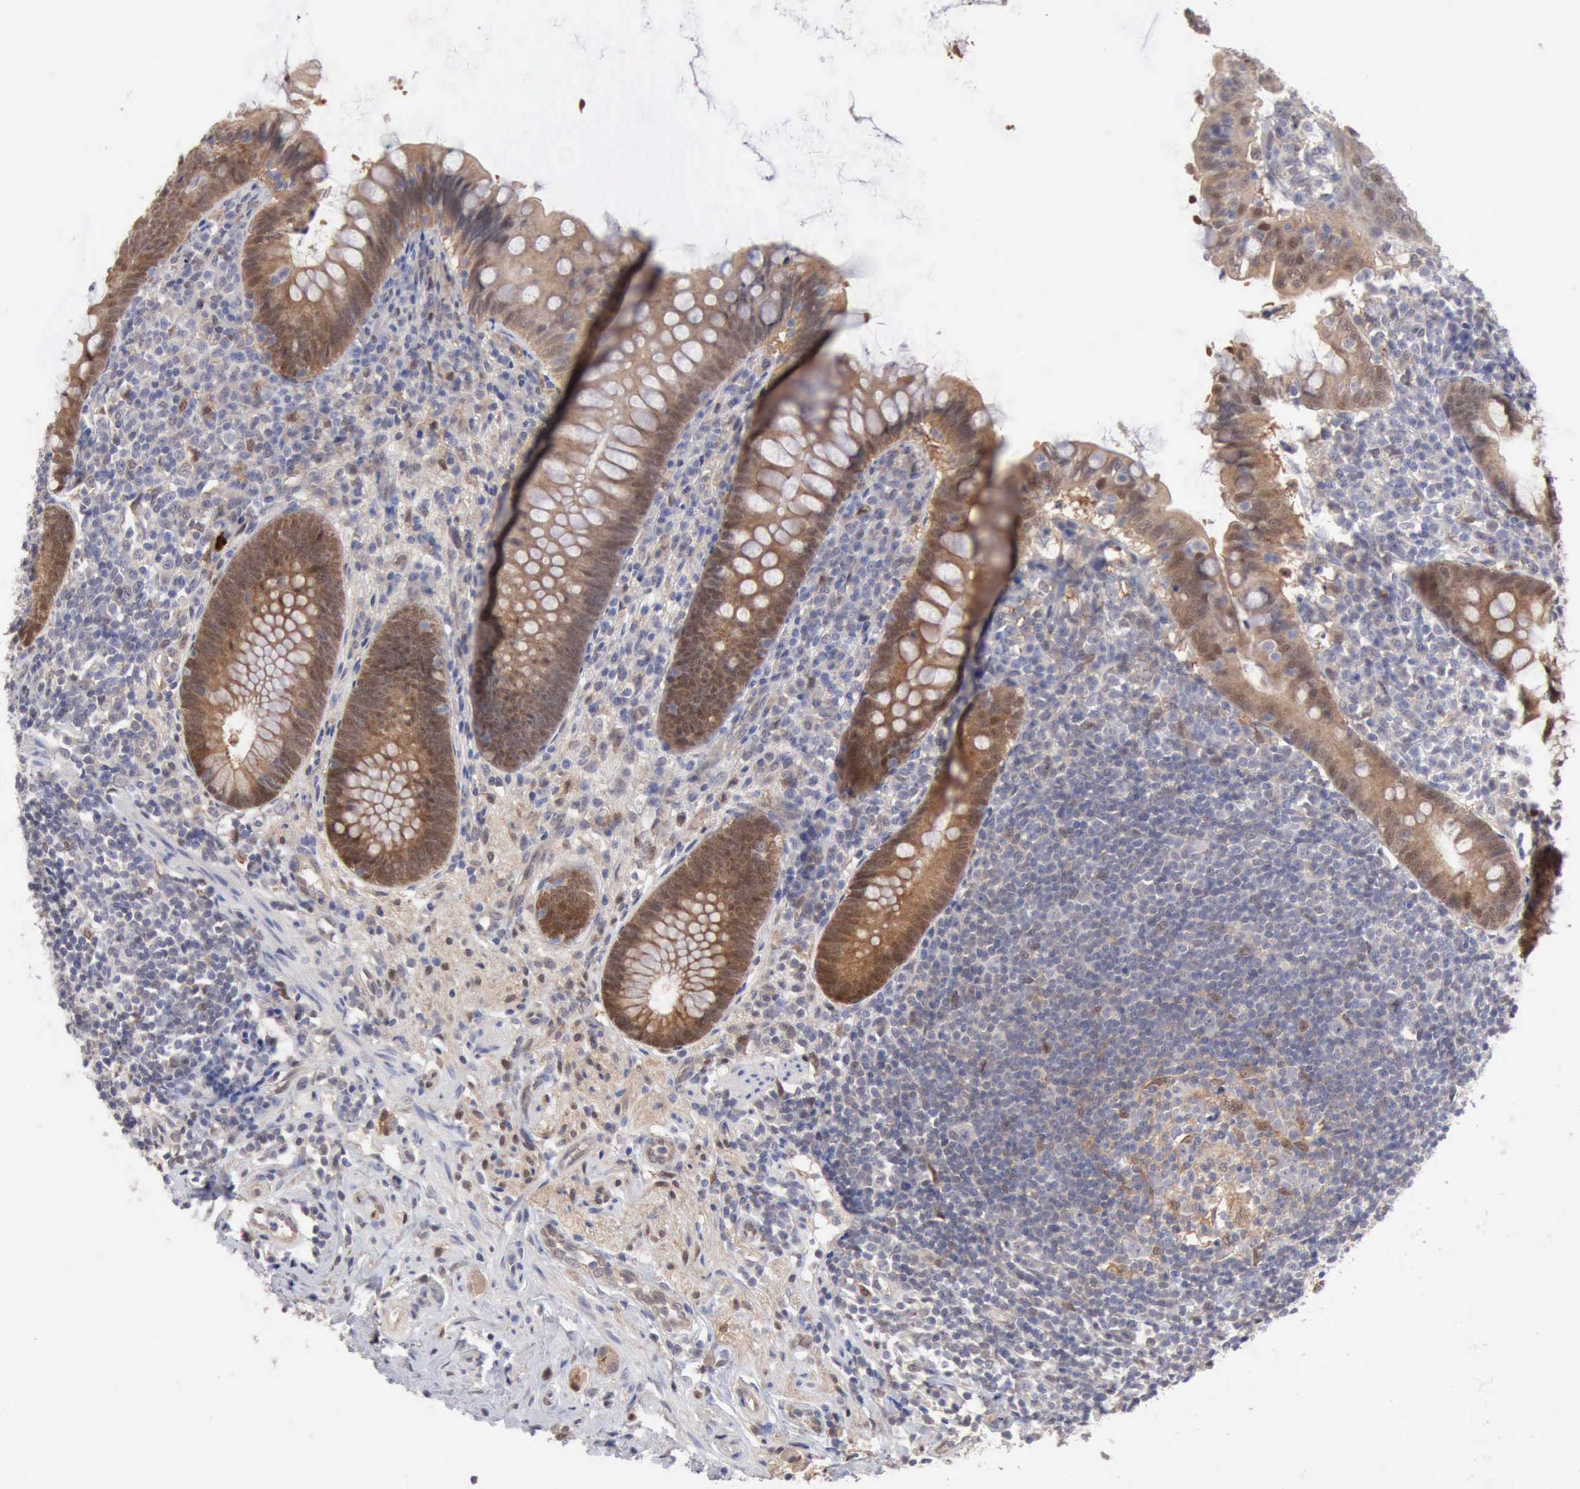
{"staining": {"intensity": "moderate", "quantity": ">75%", "location": "cytoplasmic/membranous,nuclear"}, "tissue": "appendix", "cell_type": "Glandular cells", "image_type": "normal", "snomed": [{"axis": "morphology", "description": "Normal tissue, NOS"}, {"axis": "topography", "description": "Appendix"}], "caption": "A brown stain shows moderate cytoplasmic/membranous,nuclear staining of a protein in glandular cells of benign appendix.", "gene": "PTGR2", "patient": {"sex": "female", "age": 66}}